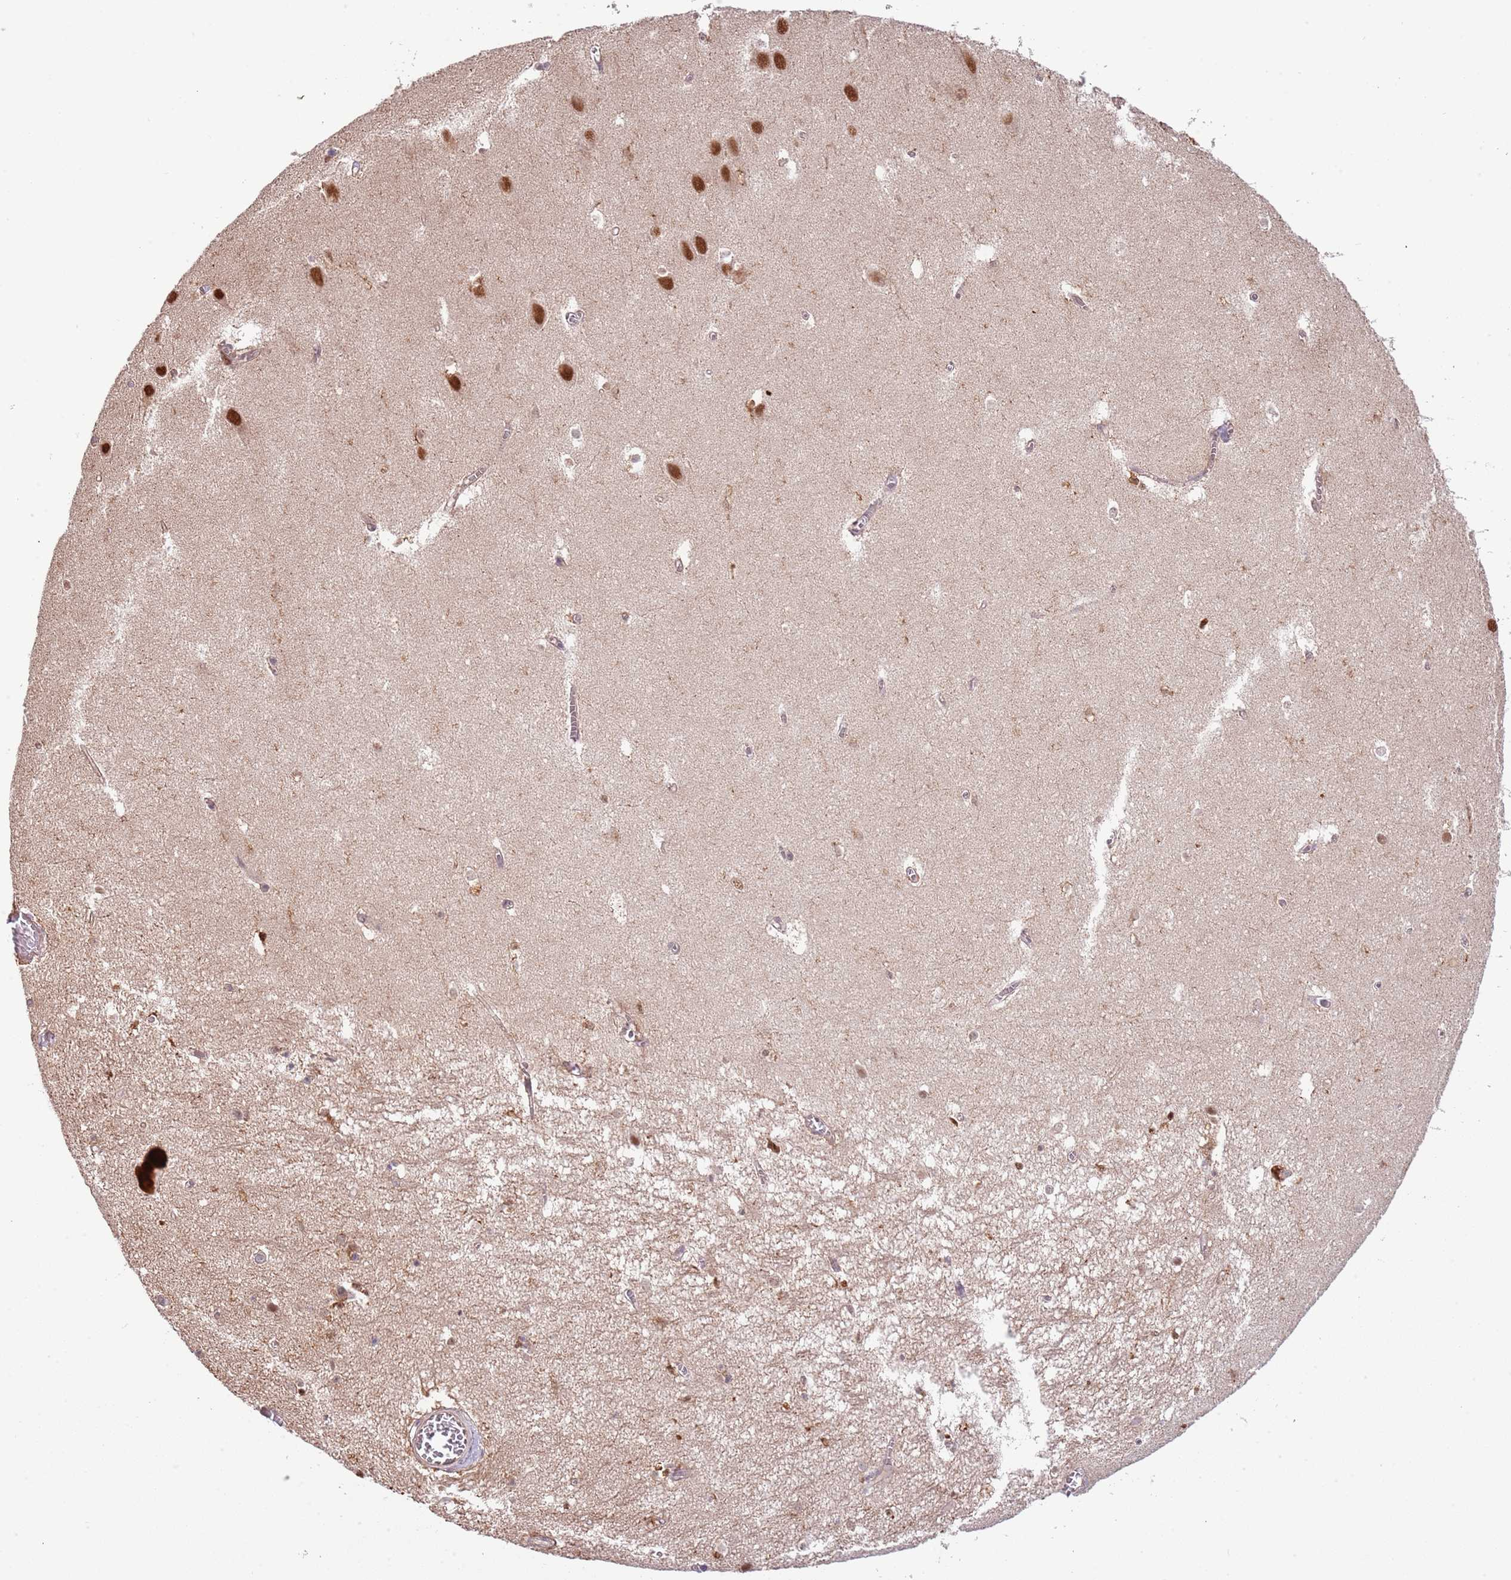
{"staining": {"intensity": "moderate", "quantity": "<25%", "location": "cytoplasmic/membranous,nuclear"}, "tissue": "hippocampus", "cell_type": "Glial cells", "image_type": "normal", "snomed": [{"axis": "morphology", "description": "Normal tissue, NOS"}, {"axis": "topography", "description": "Hippocampus"}], "caption": "Hippocampus was stained to show a protein in brown. There is low levels of moderate cytoplasmic/membranous,nuclear positivity in about <25% of glial cells. (DAB IHC with brightfield microscopy, high magnification).", "gene": "PLSCR5", "patient": {"sex": "female", "age": 64}}